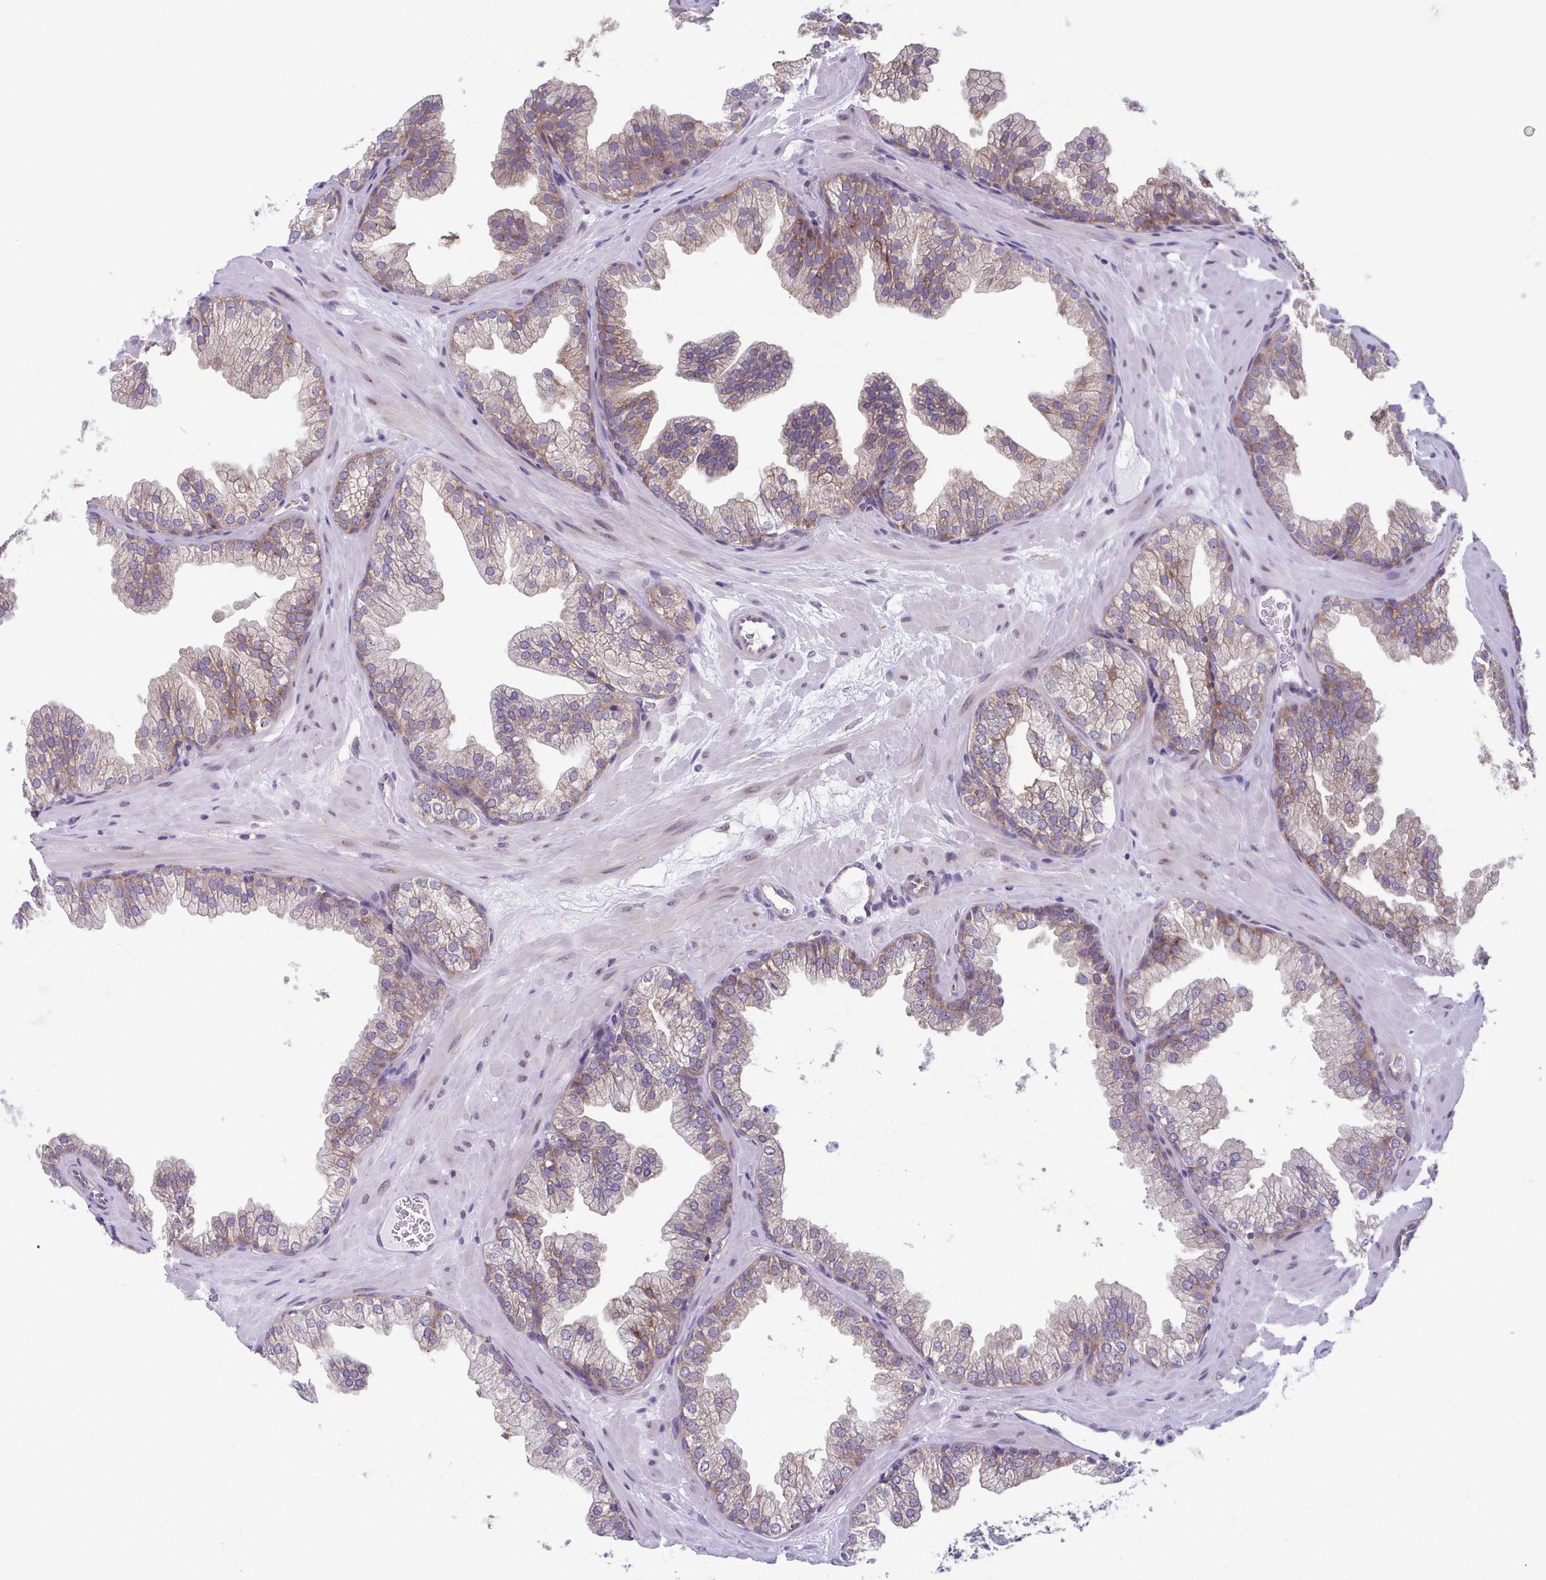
{"staining": {"intensity": "weak", "quantity": "25%-75%", "location": "cytoplasmic/membranous"}, "tissue": "prostate", "cell_type": "Glandular cells", "image_type": "normal", "snomed": [{"axis": "morphology", "description": "Normal tissue, NOS"}, {"axis": "topography", "description": "Prostate"}], "caption": "IHC photomicrograph of normal prostate stained for a protein (brown), which displays low levels of weak cytoplasmic/membranous expression in about 25%-75% of glandular cells.", "gene": "TMEM108", "patient": {"sex": "male", "age": 37}}